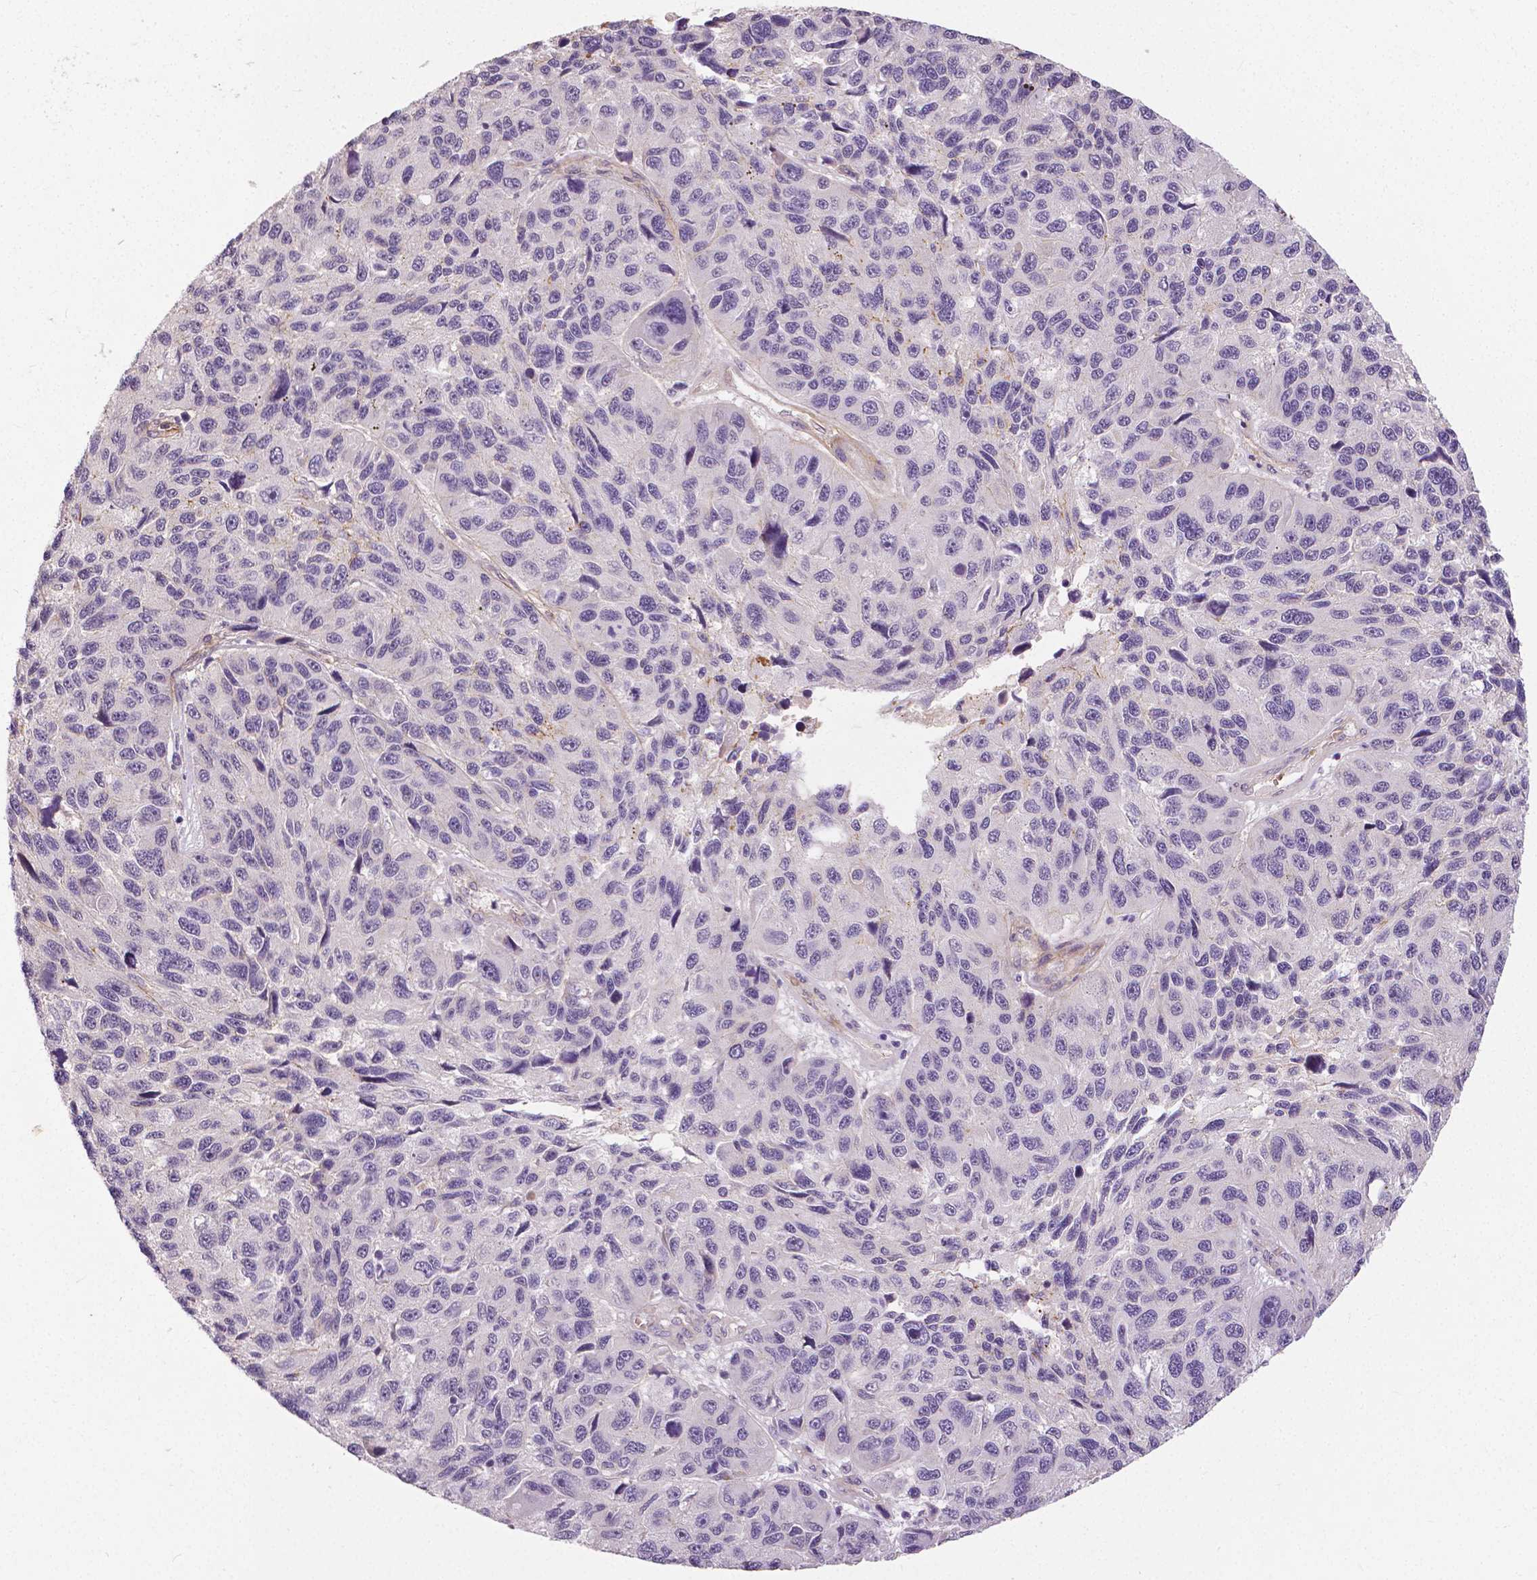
{"staining": {"intensity": "negative", "quantity": "none", "location": "none"}, "tissue": "melanoma", "cell_type": "Tumor cells", "image_type": "cancer", "snomed": [{"axis": "morphology", "description": "Malignant melanoma, NOS"}, {"axis": "topography", "description": "Skin"}], "caption": "DAB immunohistochemical staining of human malignant melanoma demonstrates no significant expression in tumor cells.", "gene": "FLT1", "patient": {"sex": "male", "age": 53}}